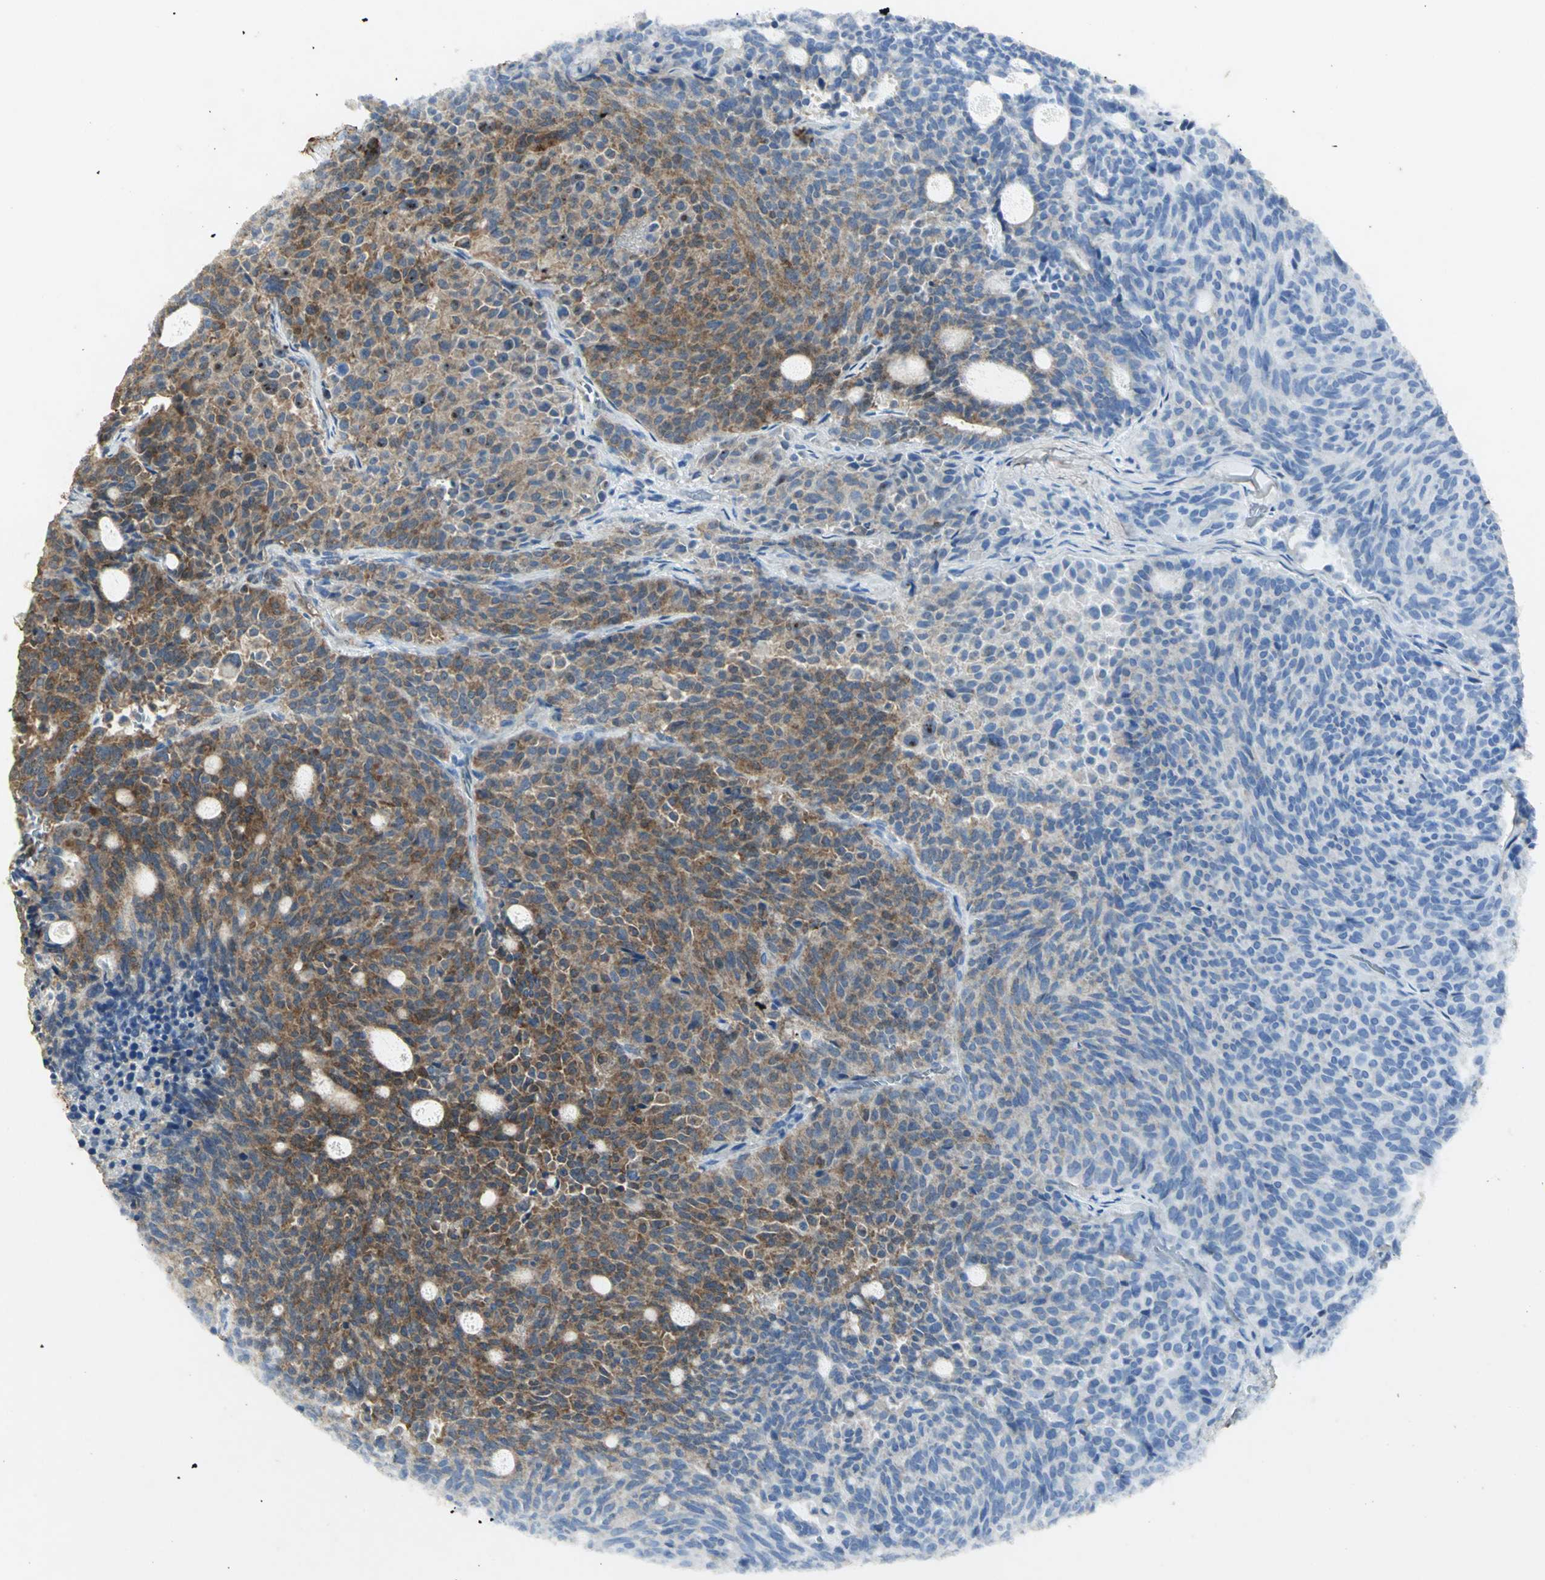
{"staining": {"intensity": "moderate", "quantity": "25%-75%", "location": "cytoplasmic/membranous"}, "tissue": "carcinoid", "cell_type": "Tumor cells", "image_type": "cancer", "snomed": [{"axis": "morphology", "description": "Carcinoid, malignant, NOS"}, {"axis": "topography", "description": "Pancreas"}], "caption": "About 25%-75% of tumor cells in carcinoid (malignant) exhibit moderate cytoplasmic/membranous protein positivity as visualized by brown immunohistochemical staining.", "gene": "ASB9", "patient": {"sex": "female", "age": 54}}